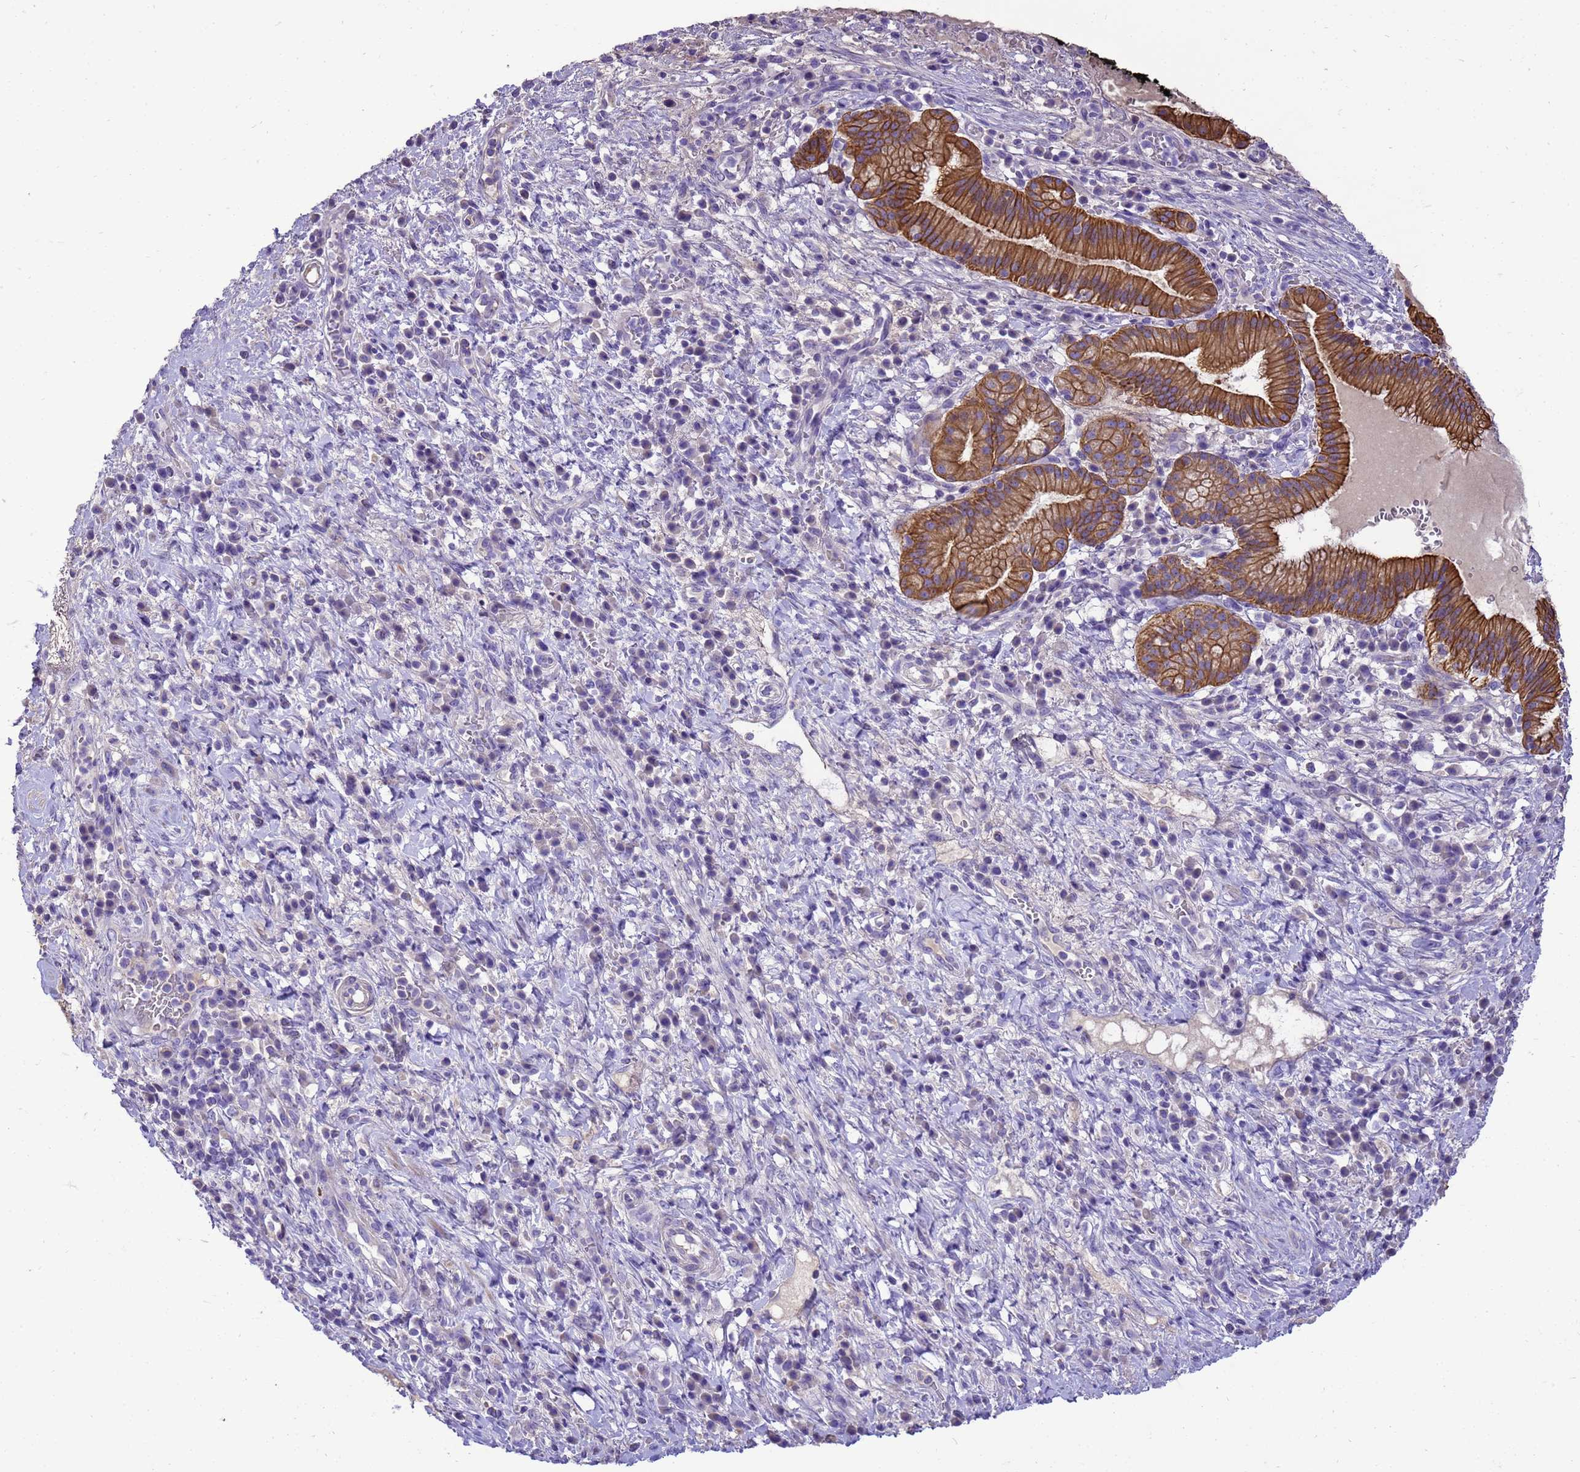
{"staining": {"intensity": "strong", "quantity": ">75%", "location": "cytoplasmic/membranous"}, "tissue": "pancreatic cancer", "cell_type": "Tumor cells", "image_type": "cancer", "snomed": [{"axis": "morphology", "description": "Adenocarcinoma, NOS"}, {"axis": "topography", "description": "Pancreas"}], "caption": "Pancreatic cancer stained with a brown dye exhibits strong cytoplasmic/membranous positive staining in approximately >75% of tumor cells.", "gene": "PIEZO2", "patient": {"sex": "male", "age": 72}}